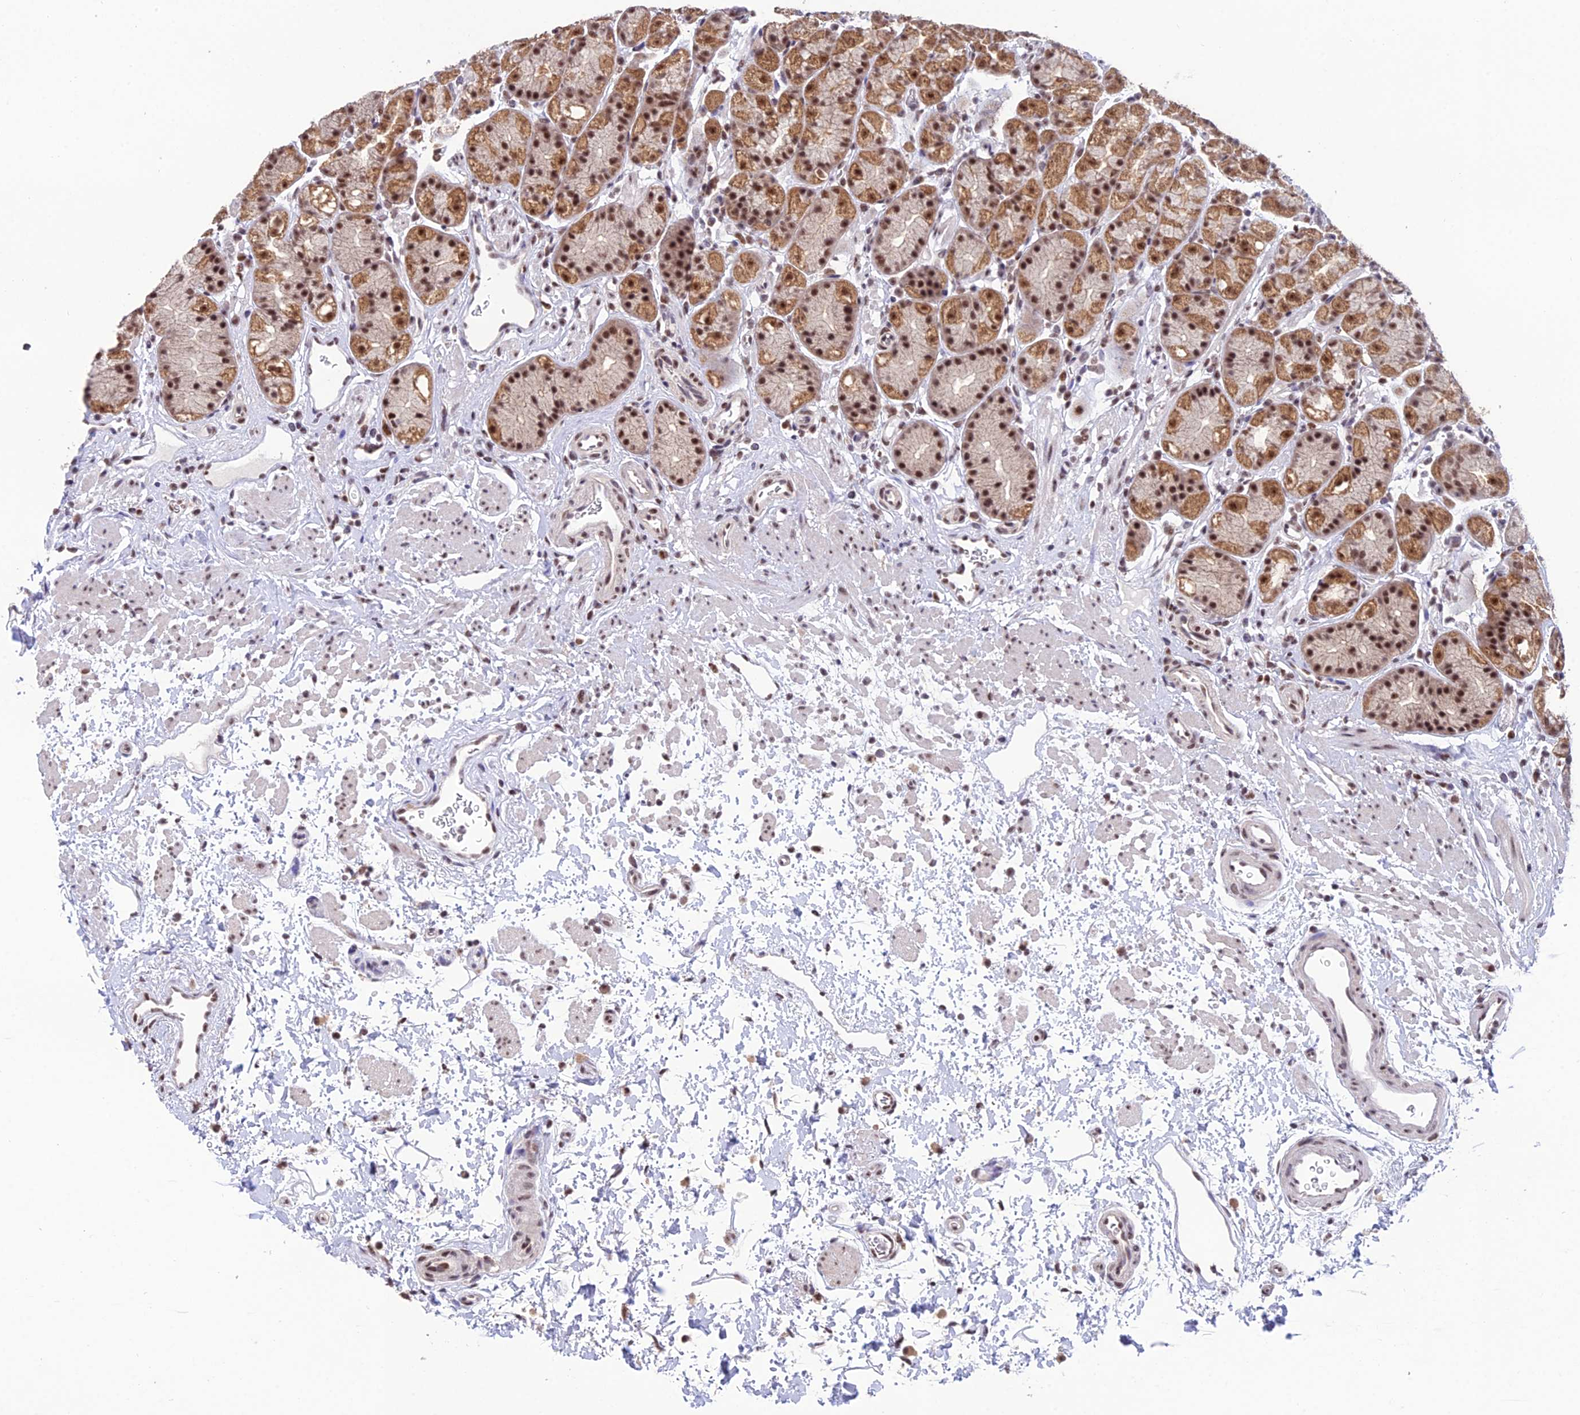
{"staining": {"intensity": "moderate", "quantity": ">75%", "location": "cytoplasmic/membranous,nuclear"}, "tissue": "stomach", "cell_type": "Glandular cells", "image_type": "normal", "snomed": [{"axis": "morphology", "description": "Normal tissue, NOS"}, {"axis": "topography", "description": "Stomach"}], "caption": "Glandular cells demonstrate medium levels of moderate cytoplasmic/membranous,nuclear staining in approximately >75% of cells in normal human stomach. (DAB = brown stain, brightfield microscopy at high magnification).", "gene": "THOC7", "patient": {"sex": "male", "age": 63}}